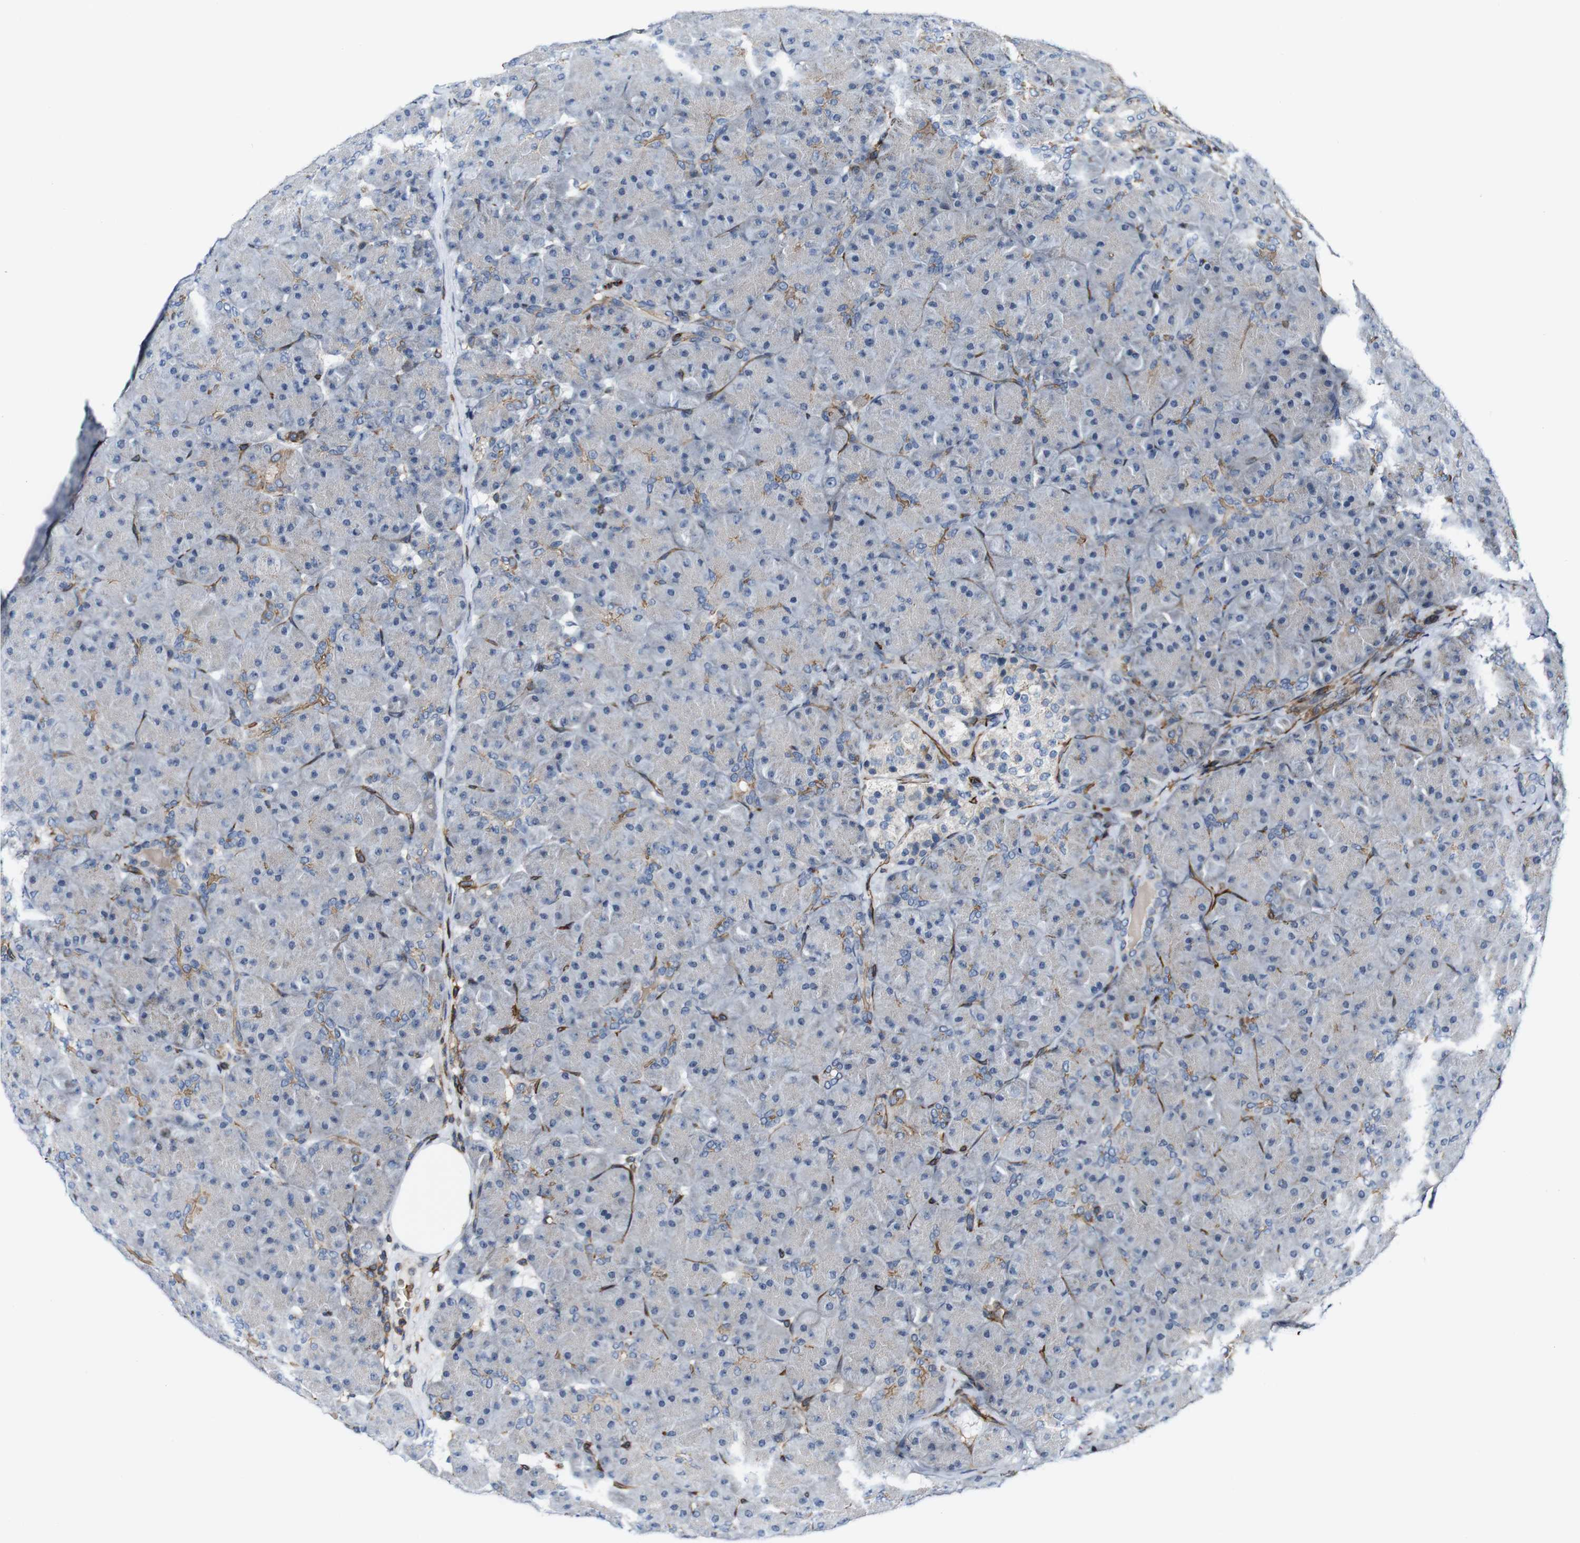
{"staining": {"intensity": "weak", "quantity": ">75%", "location": "cytoplasmic/membranous"}, "tissue": "pancreas", "cell_type": "Exocrine glandular cells", "image_type": "normal", "snomed": [{"axis": "morphology", "description": "Normal tissue, NOS"}, {"axis": "topography", "description": "Pancreas"}], "caption": "Pancreas stained with DAB (3,3'-diaminobenzidine) immunohistochemistry (IHC) displays low levels of weak cytoplasmic/membranous staining in approximately >75% of exocrine glandular cells. The staining was performed using DAB, with brown indicating positive protein expression. Nuclei are stained blue with hematoxylin.", "gene": "JAK2", "patient": {"sex": "male", "age": 66}}